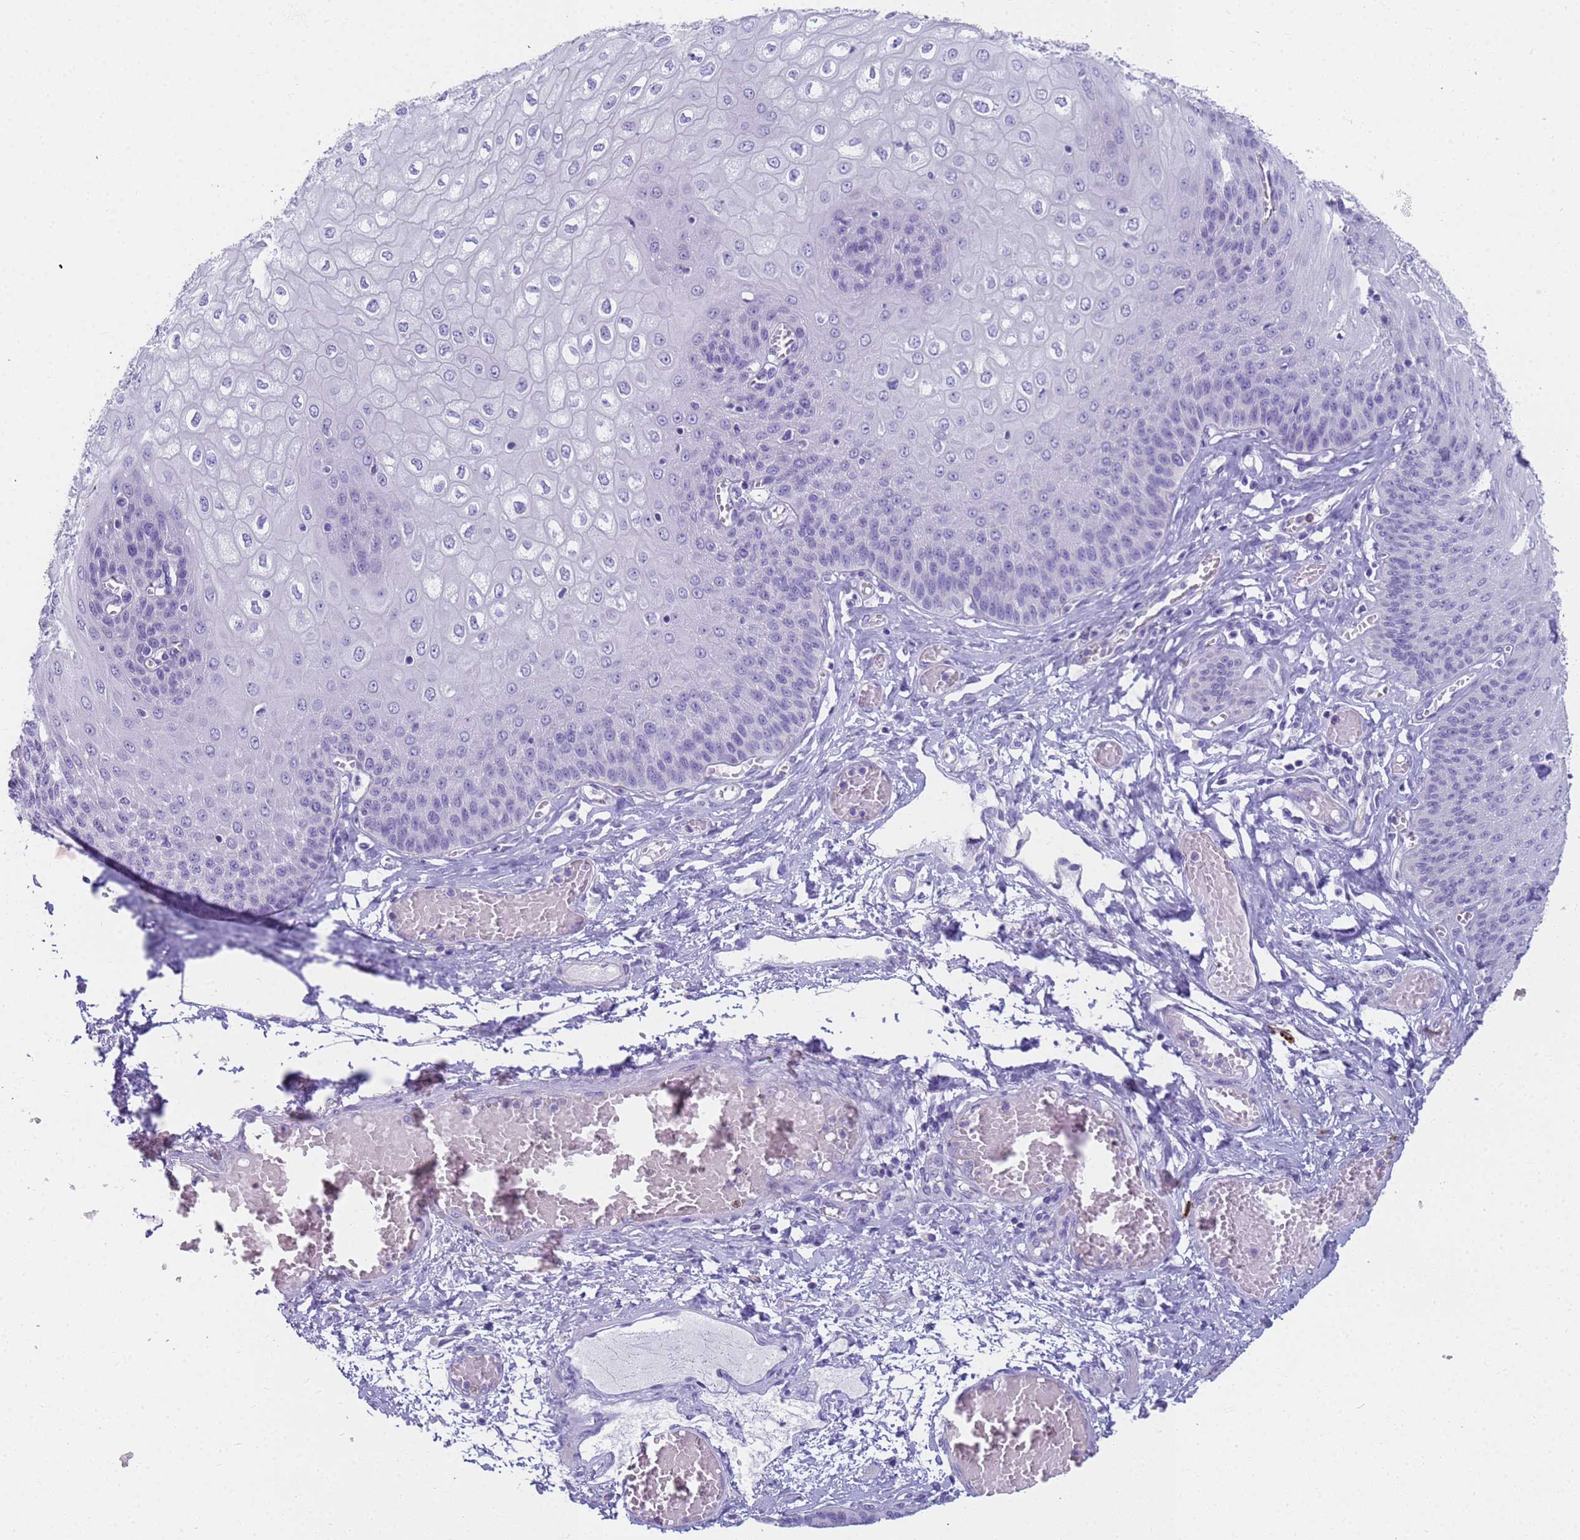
{"staining": {"intensity": "negative", "quantity": "none", "location": "none"}, "tissue": "esophagus", "cell_type": "Squamous epithelial cells", "image_type": "normal", "snomed": [{"axis": "morphology", "description": "Normal tissue, NOS"}, {"axis": "topography", "description": "Esophagus"}], "caption": "The image displays no significant staining in squamous epithelial cells of esophagus.", "gene": "RNASE2", "patient": {"sex": "male", "age": 60}}